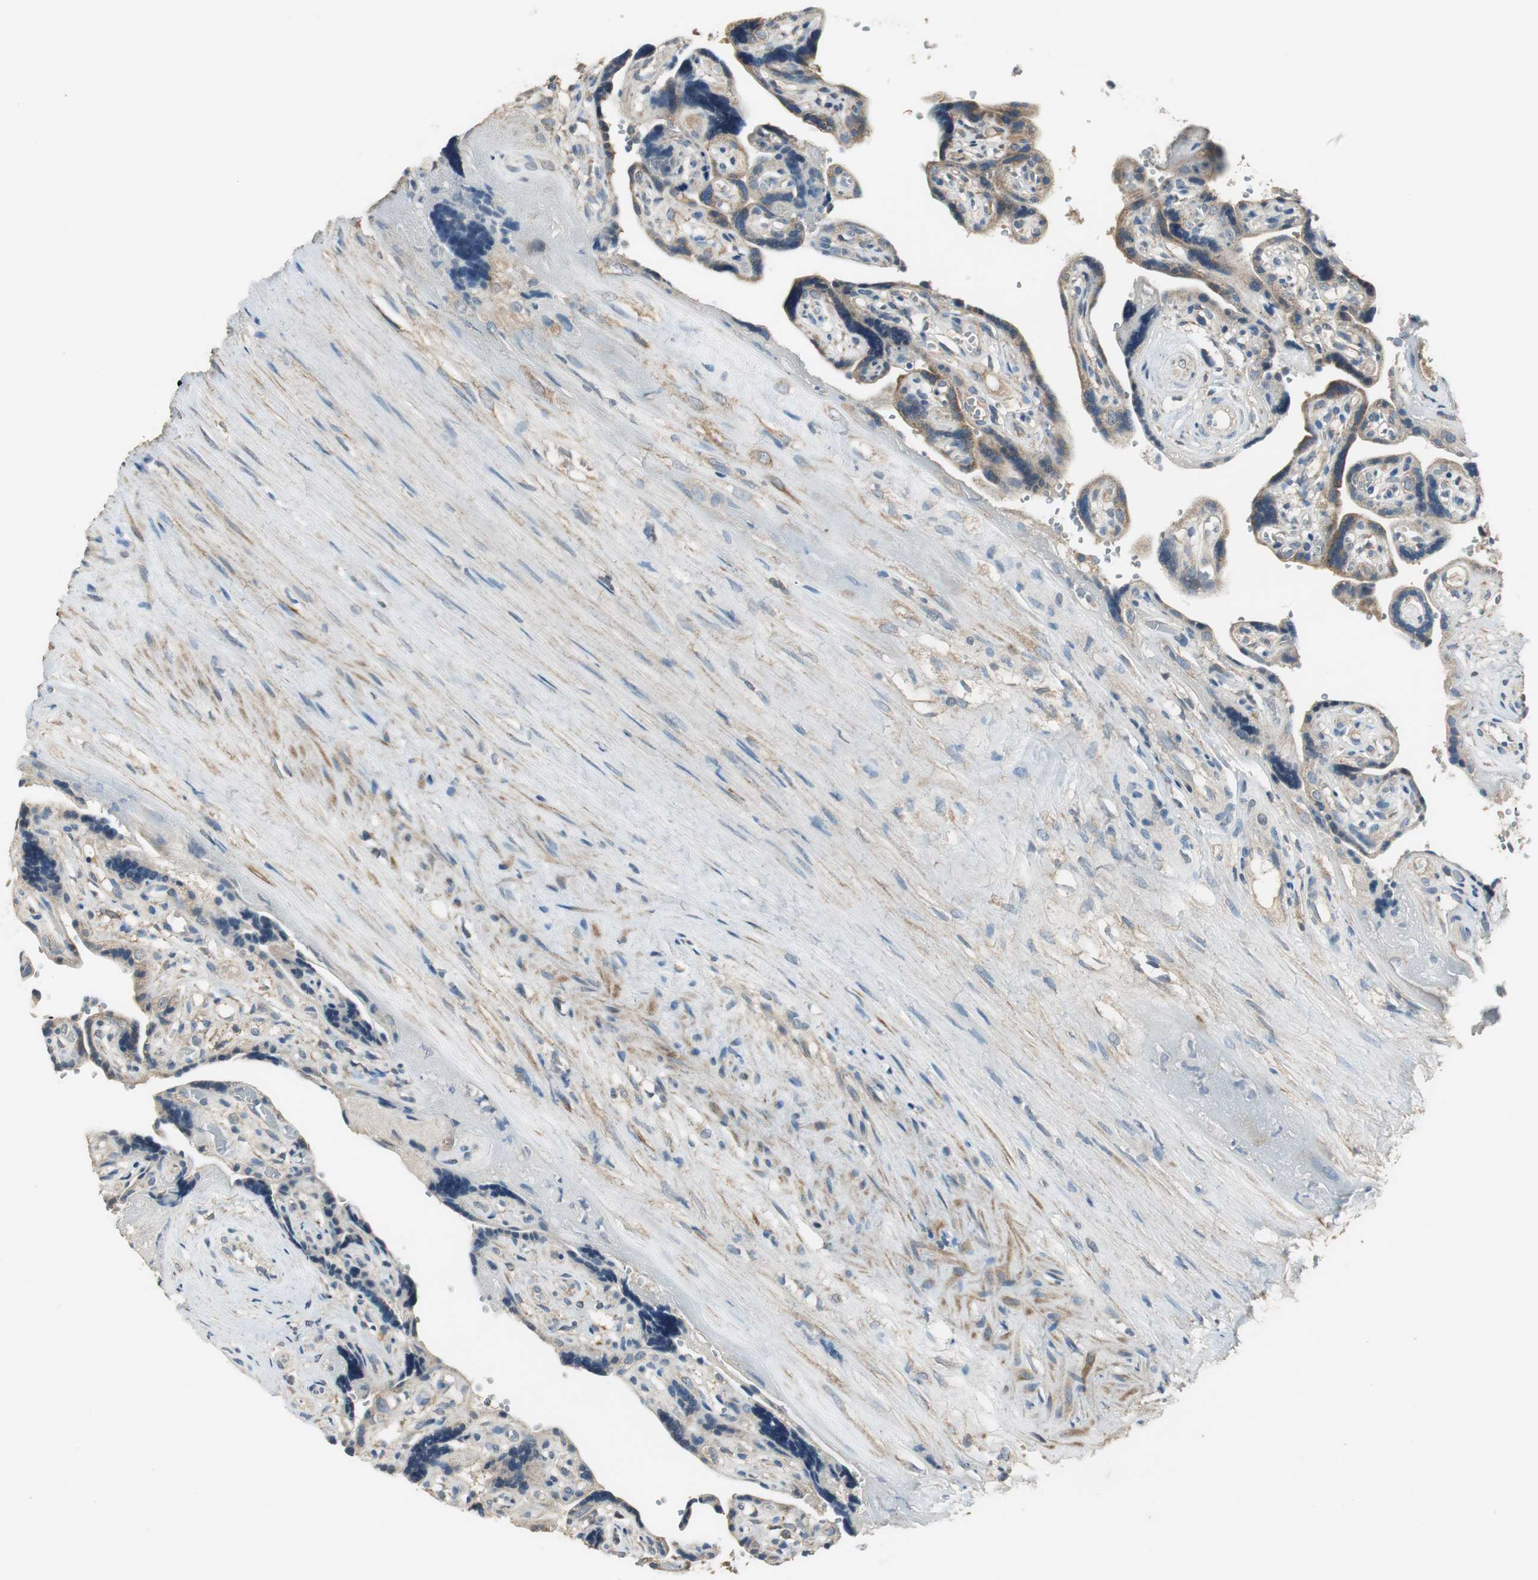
{"staining": {"intensity": "weak", "quantity": ">75%", "location": "cytoplasmic/membranous"}, "tissue": "placenta", "cell_type": "Decidual cells", "image_type": "normal", "snomed": [{"axis": "morphology", "description": "Normal tissue, NOS"}, {"axis": "topography", "description": "Placenta"}], "caption": "Placenta stained with immunohistochemistry (IHC) displays weak cytoplasmic/membranous positivity in about >75% of decidual cells. (brown staining indicates protein expression, while blue staining denotes nuclei).", "gene": "MSTO1", "patient": {"sex": "female", "age": 30}}